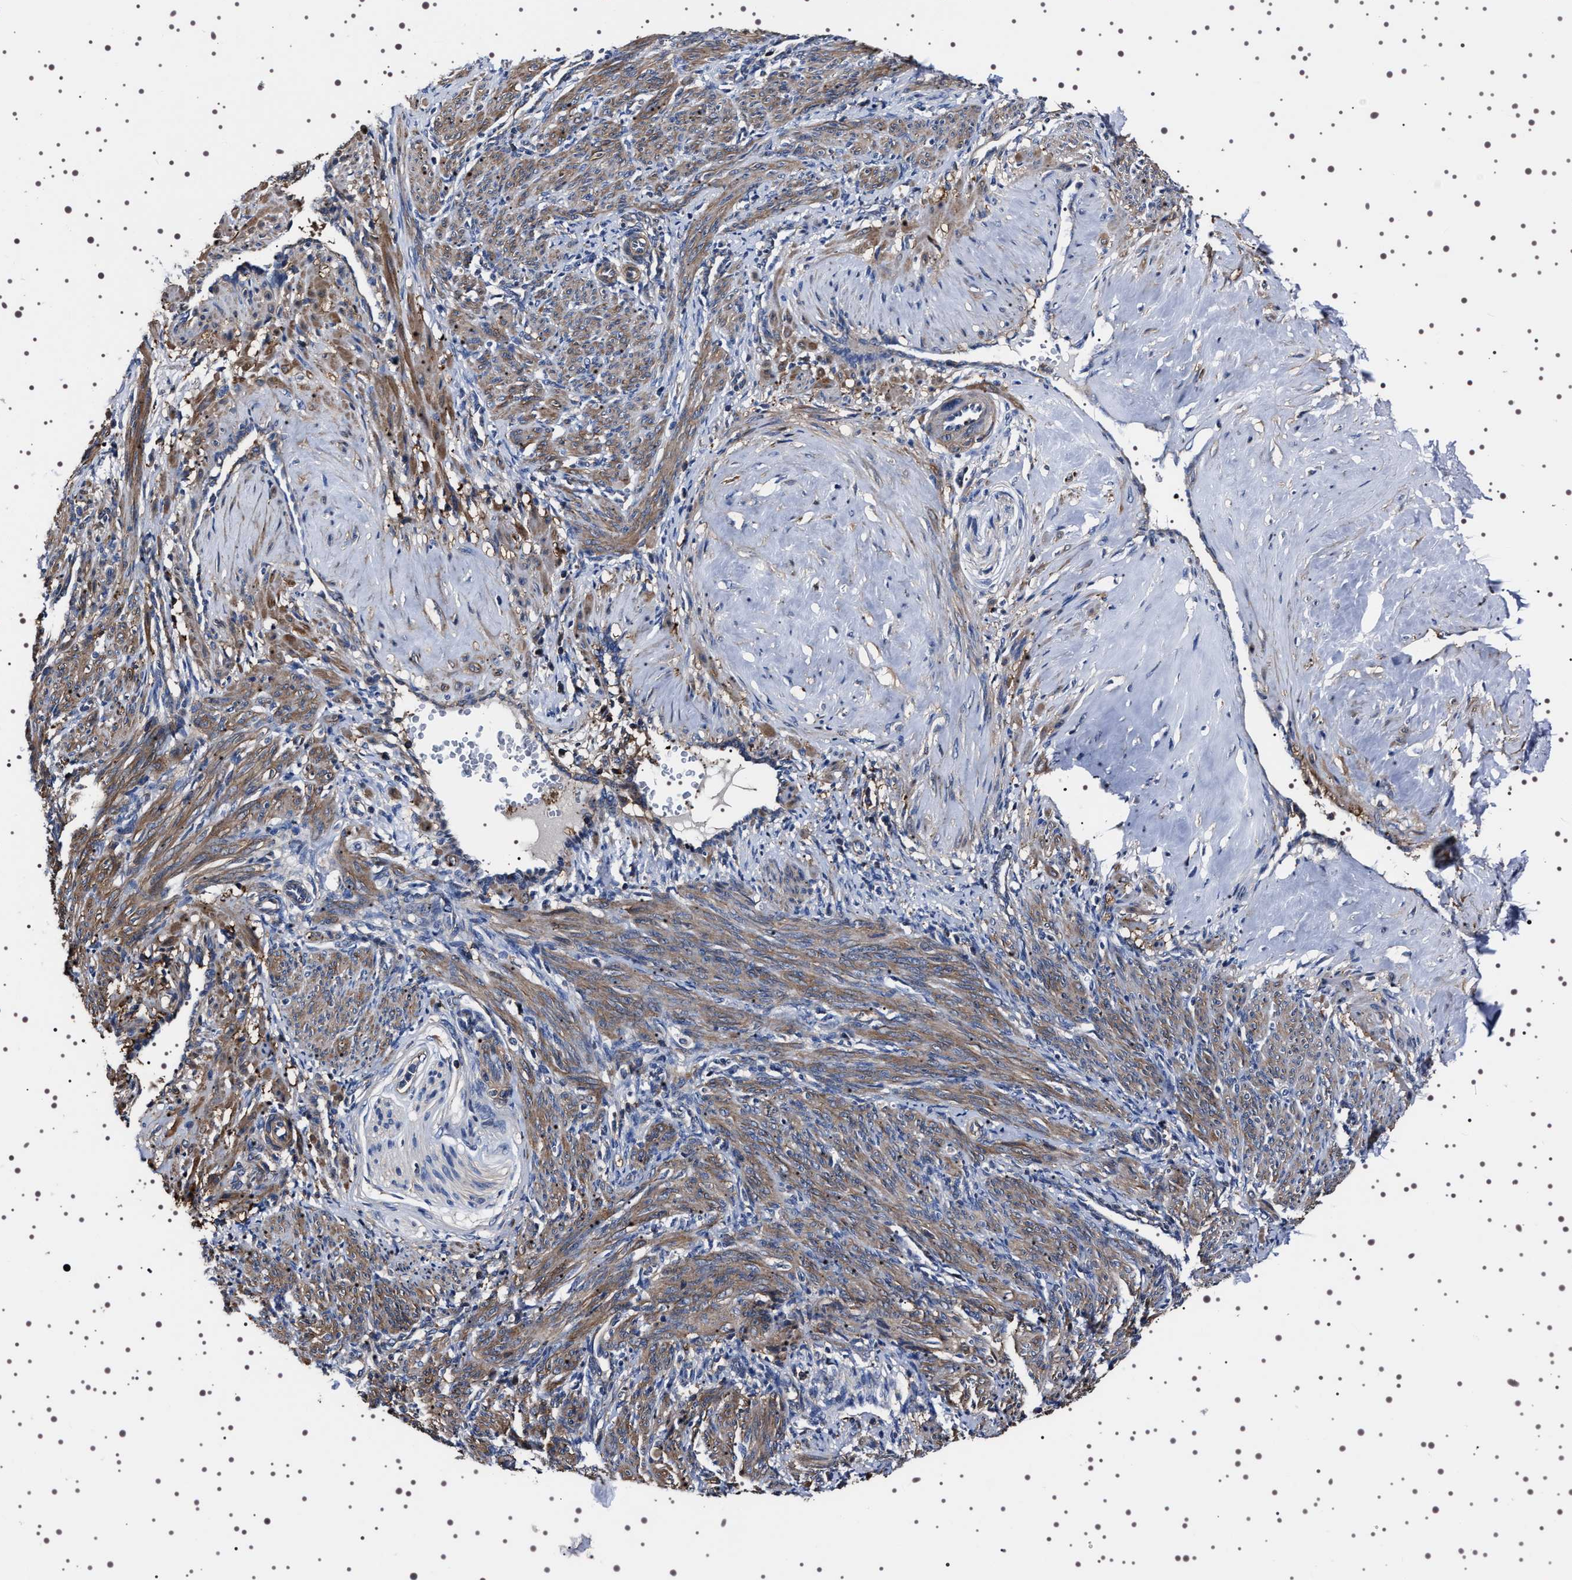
{"staining": {"intensity": "moderate", "quantity": ">75%", "location": "cytoplasmic/membranous"}, "tissue": "smooth muscle", "cell_type": "Smooth muscle cells", "image_type": "normal", "snomed": [{"axis": "morphology", "description": "Normal tissue, NOS"}, {"axis": "topography", "description": "Endometrium"}], "caption": "This micrograph reveals normal smooth muscle stained with IHC to label a protein in brown. The cytoplasmic/membranous of smooth muscle cells show moderate positivity for the protein. Nuclei are counter-stained blue.", "gene": "WDR1", "patient": {"sex": "female", "age": 33}}